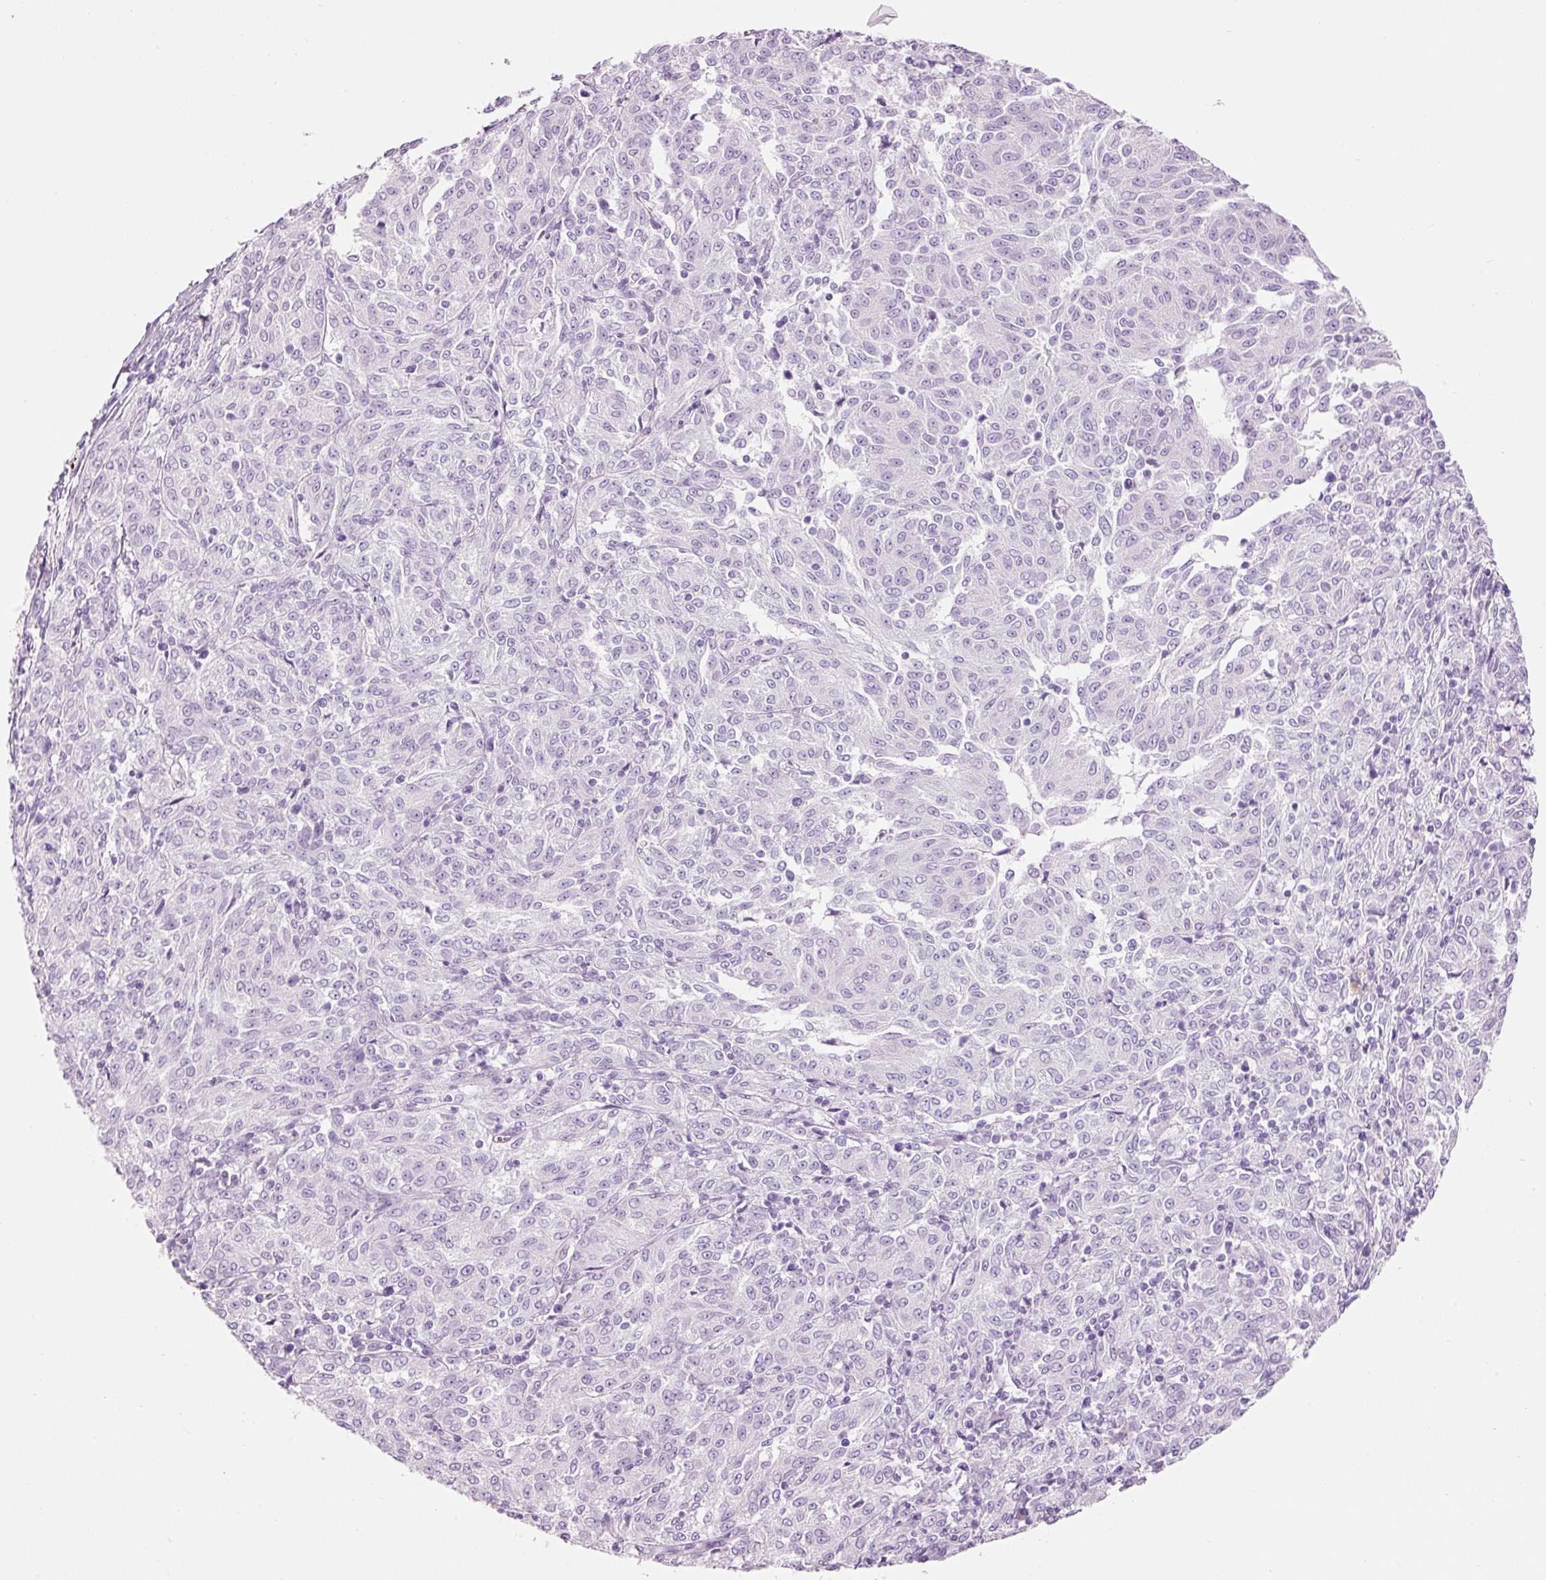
{"staining": {"intensity": "negative", "quantity": "none", "location": "none"}, "tissue": "melanoma", "cell_type": "Tumor cells", "image_type": "cancer", "snomed": [{"axis": "morphology", "description": "Malignant melanoma, NOS"}, {"axis": "topography", "description": "Skin"}], "caption": "Protein analysis of malignant melanoma reveals no significant staining in tumor cells.", "gene": "CMA1", "patient": {"sex": "female", "age": 72}}